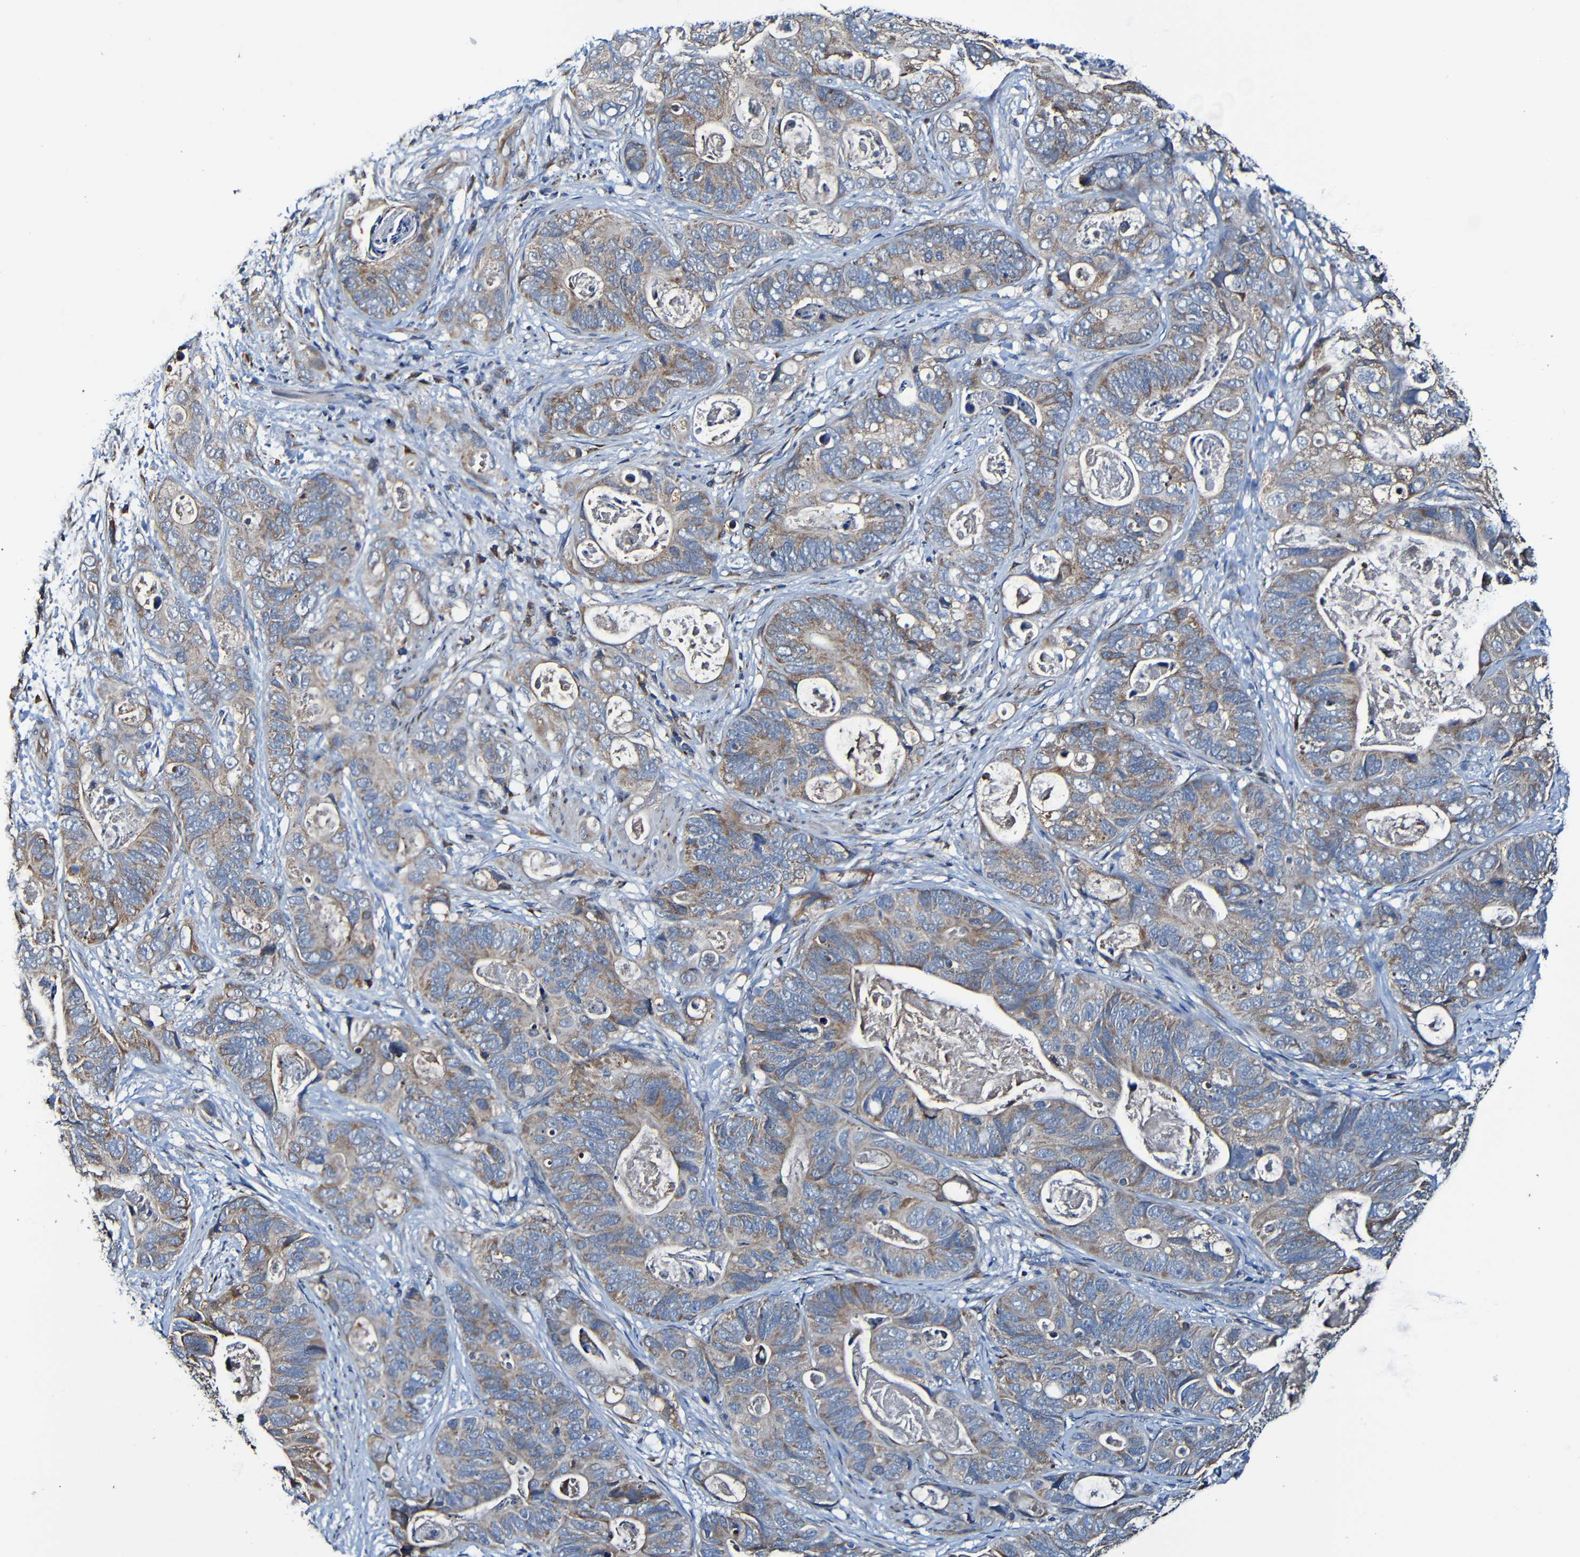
{"staining": {"intensity": "moderate", "quantity": "25%-75%", "location": "cytoplasmic/membranous"}, "tissue": "stomach cancer", "cell_type": "Tumor cells", "image_type": "cancer", "snomed": [{"axis": "morphology", "description": "Adenocarcinoma, NOS"}, {"axis": "topography", "description": "Stomach"}], "caption": "DAB (3,3'-diaminobenzidine) immunohistochemical staining of stomach cancer (adenocarcinoma) shows moderate cytoplasmic/membranous protein positivity in approximately 25%-75% of tumor cells.", "gene": "ADAM15", "patient": {"sex": "female", "age": 89}}